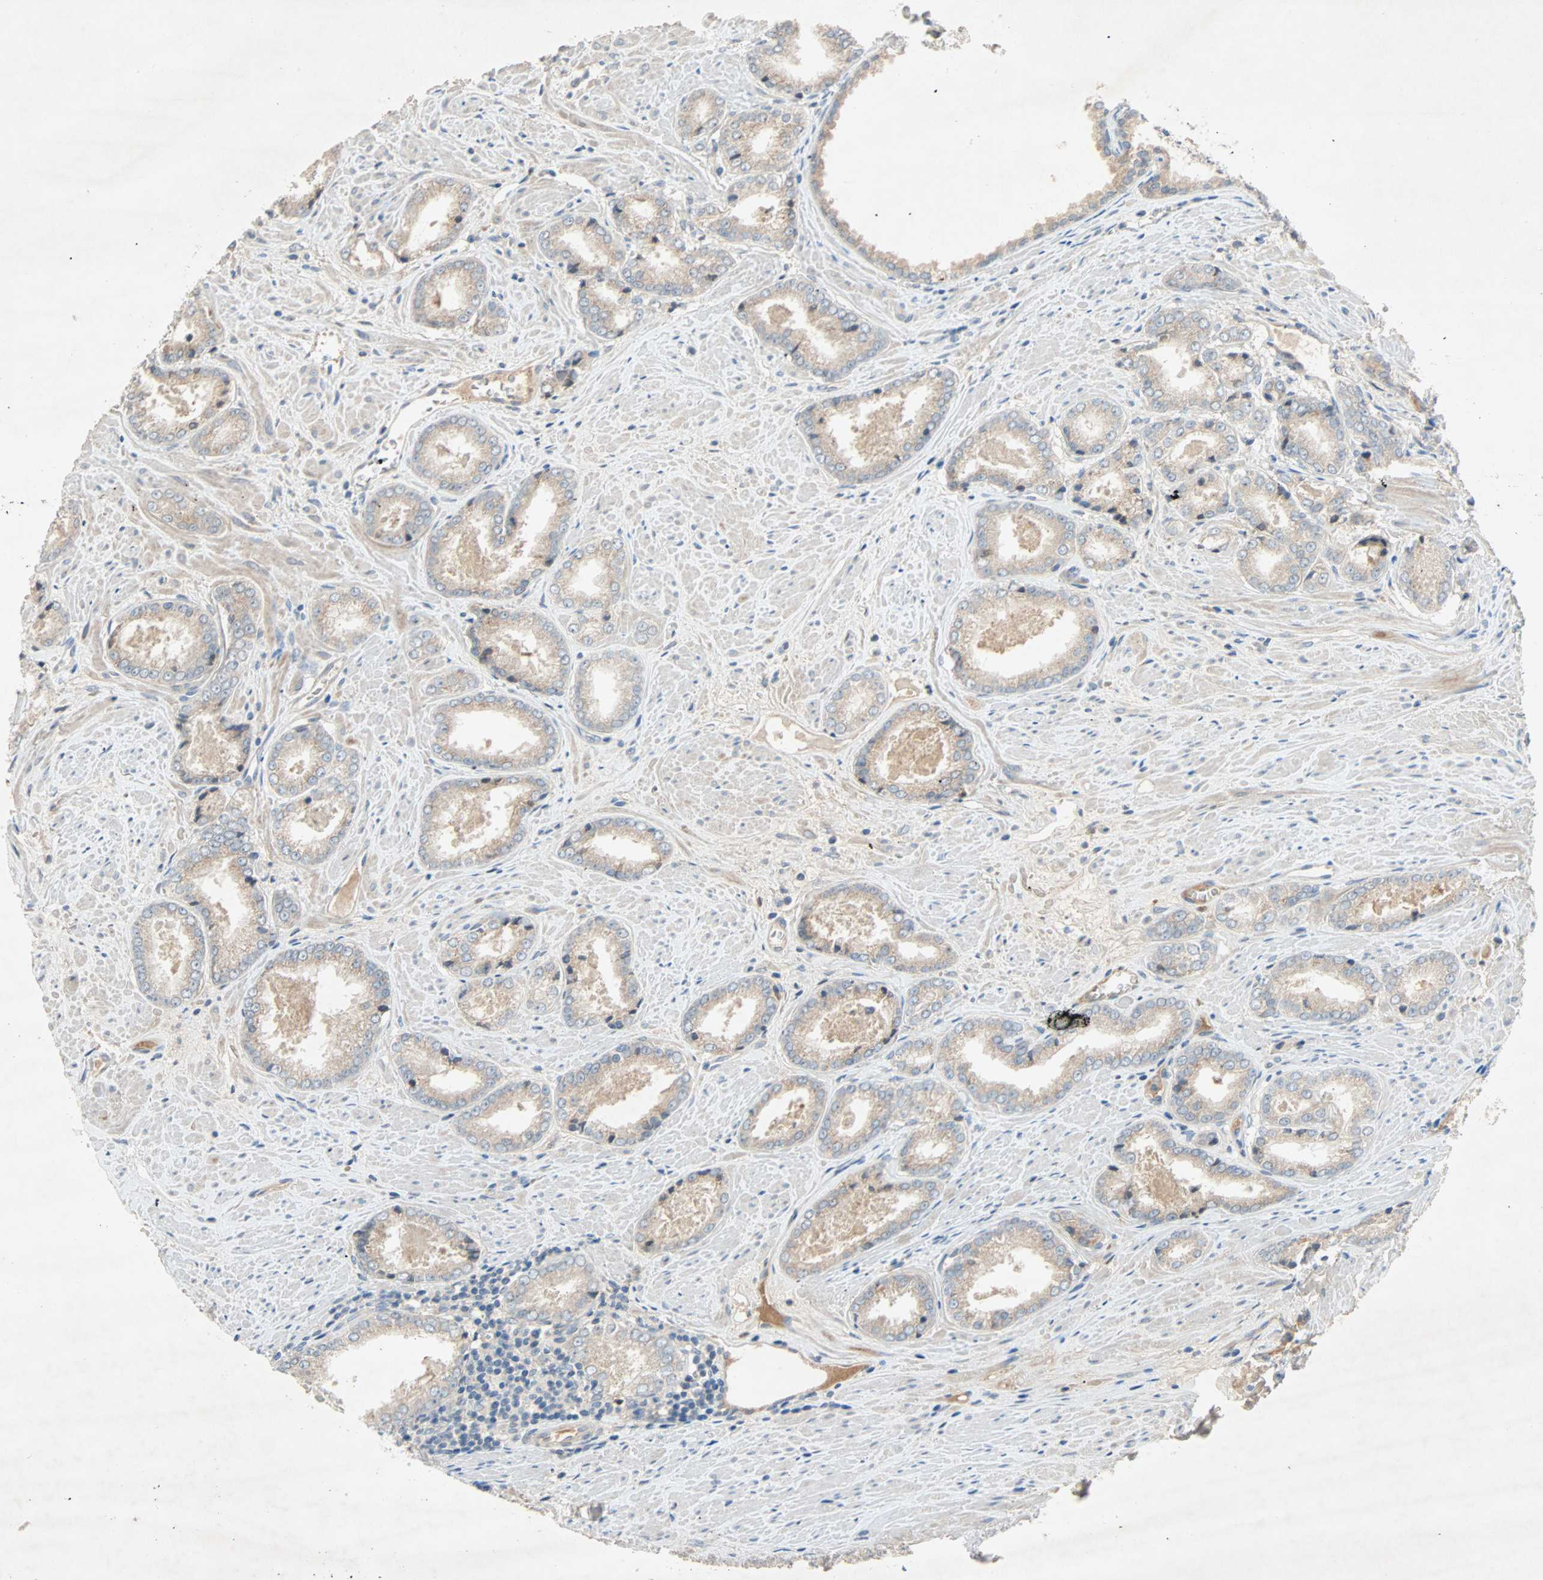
{"staining": {"intensity": "weak", "quantity": ">75%", "location": "cytoplasmic/membranous"}, "tissue": "prostate cancer", "cell_type": "Tumor cells", "image_type": "cancer", "snomed": [{"axis": "morphology", "description": "Adenocarcinoma, Low grade"}, {"axis": "topography", "description": "Prostate"}], "caption": "Prostate cancer was stained to show a protein in brown. There is low levels of weak cytoplasmic/membranous positivity in approximately >75% of tumor cells. (Brightfield microscopy of DAB IHC at high magnification).", "gene": "XYLT1", "patient": {"sex": "male", "age": 64}}